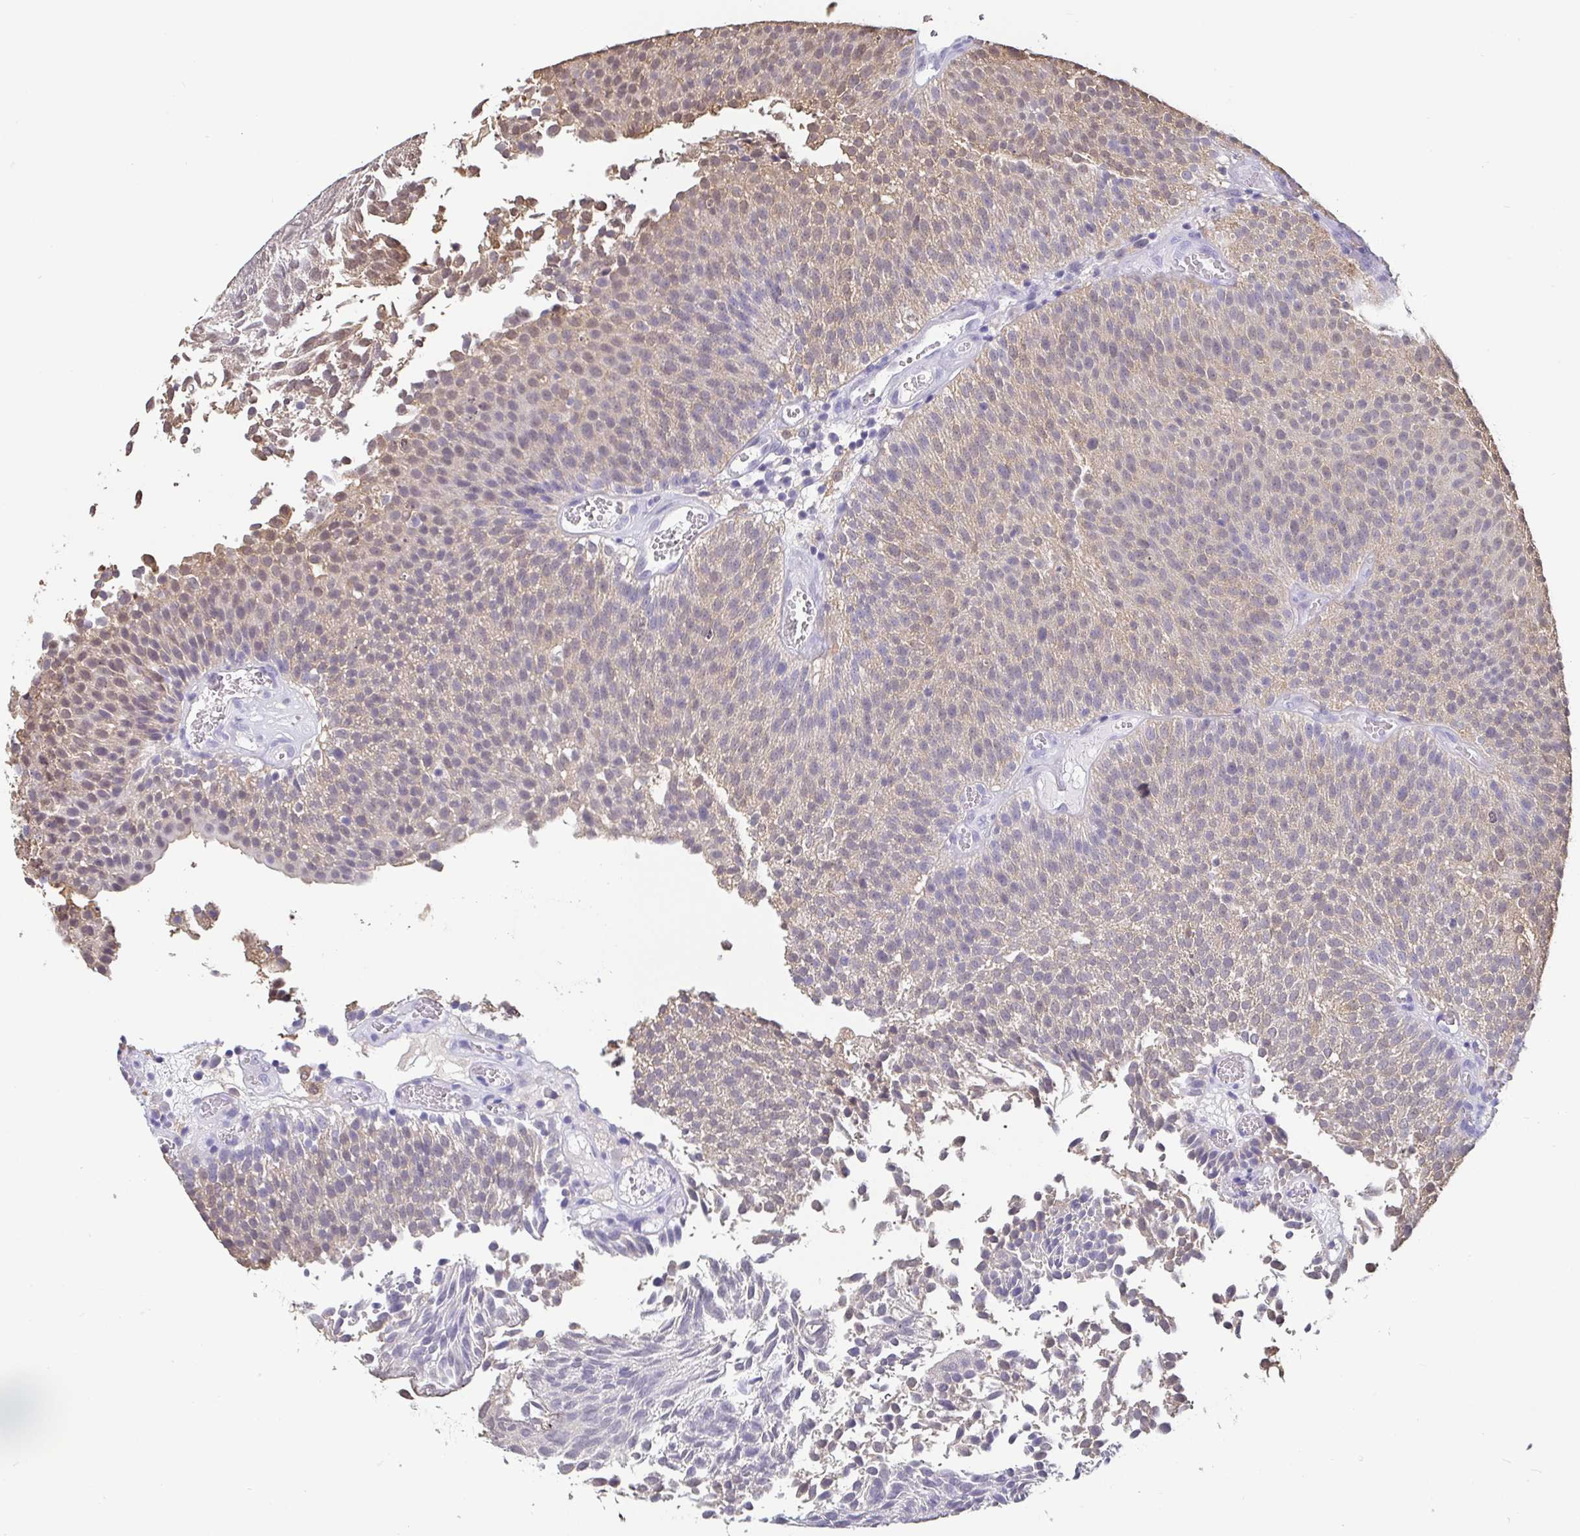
{"staining": {"intensity": "weak", "quantity": ">75%", "location": "cytoplasmic/membranous"}, "tissue": "urothelial cancer", "cell_type": "Tumor cells", "image_type": "cancer", "snomed": [{"axis": "morphology", "description": "Urothelial carcinoma, Low grade"}, {"axis": "topography", "description": "Urinary bladder"}], "caption": "The micrograph demonstrates staining of urothelial cancer, revealing weak cytoplasmic/membranous protein expression (brown color) within tumor cells.", "gene": "IDH1", "patient": {"sex": "female", "age": 79}}